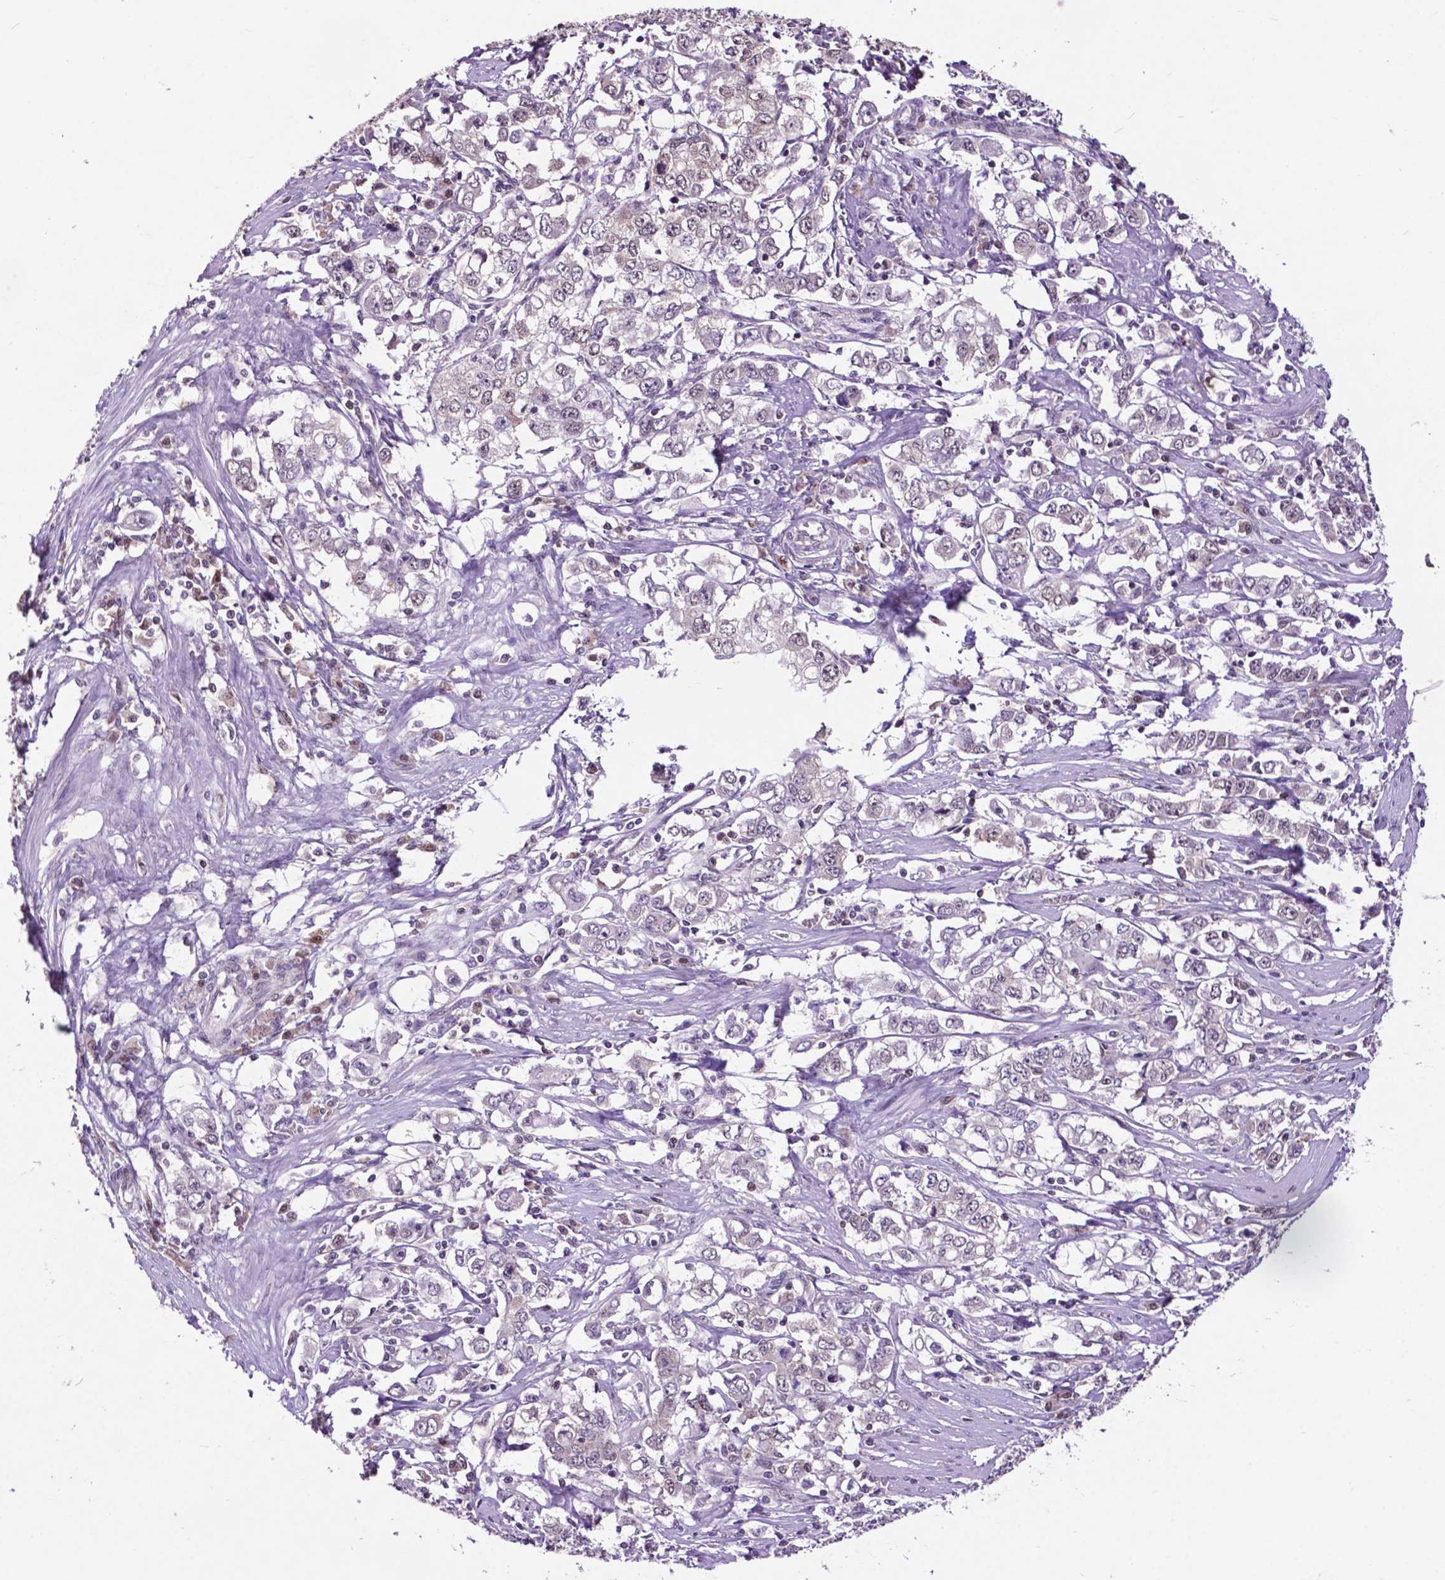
{"staining": {"intensity": "weak", "quantity": "25%-75%", "location": "cytoplasmic/membranous,nuclear"}, "tissue": "stomach cancer", "cell_type": "Tumor cells", "image_type": "cancer", "snomed": [{"axis": "morphology", "description": "Adenocarcinoma, NOS"}, {"axis": "topography", "description": "Stomach, lower"}], "caption": "An image of human stomach adenocarcinoma stained for a protein demonstrates weak cytoplasmic/membranous and nuclear brown staining in tumor cells.", "gene": "FAF1", "patient": {"sex": "female", "age": 72}}